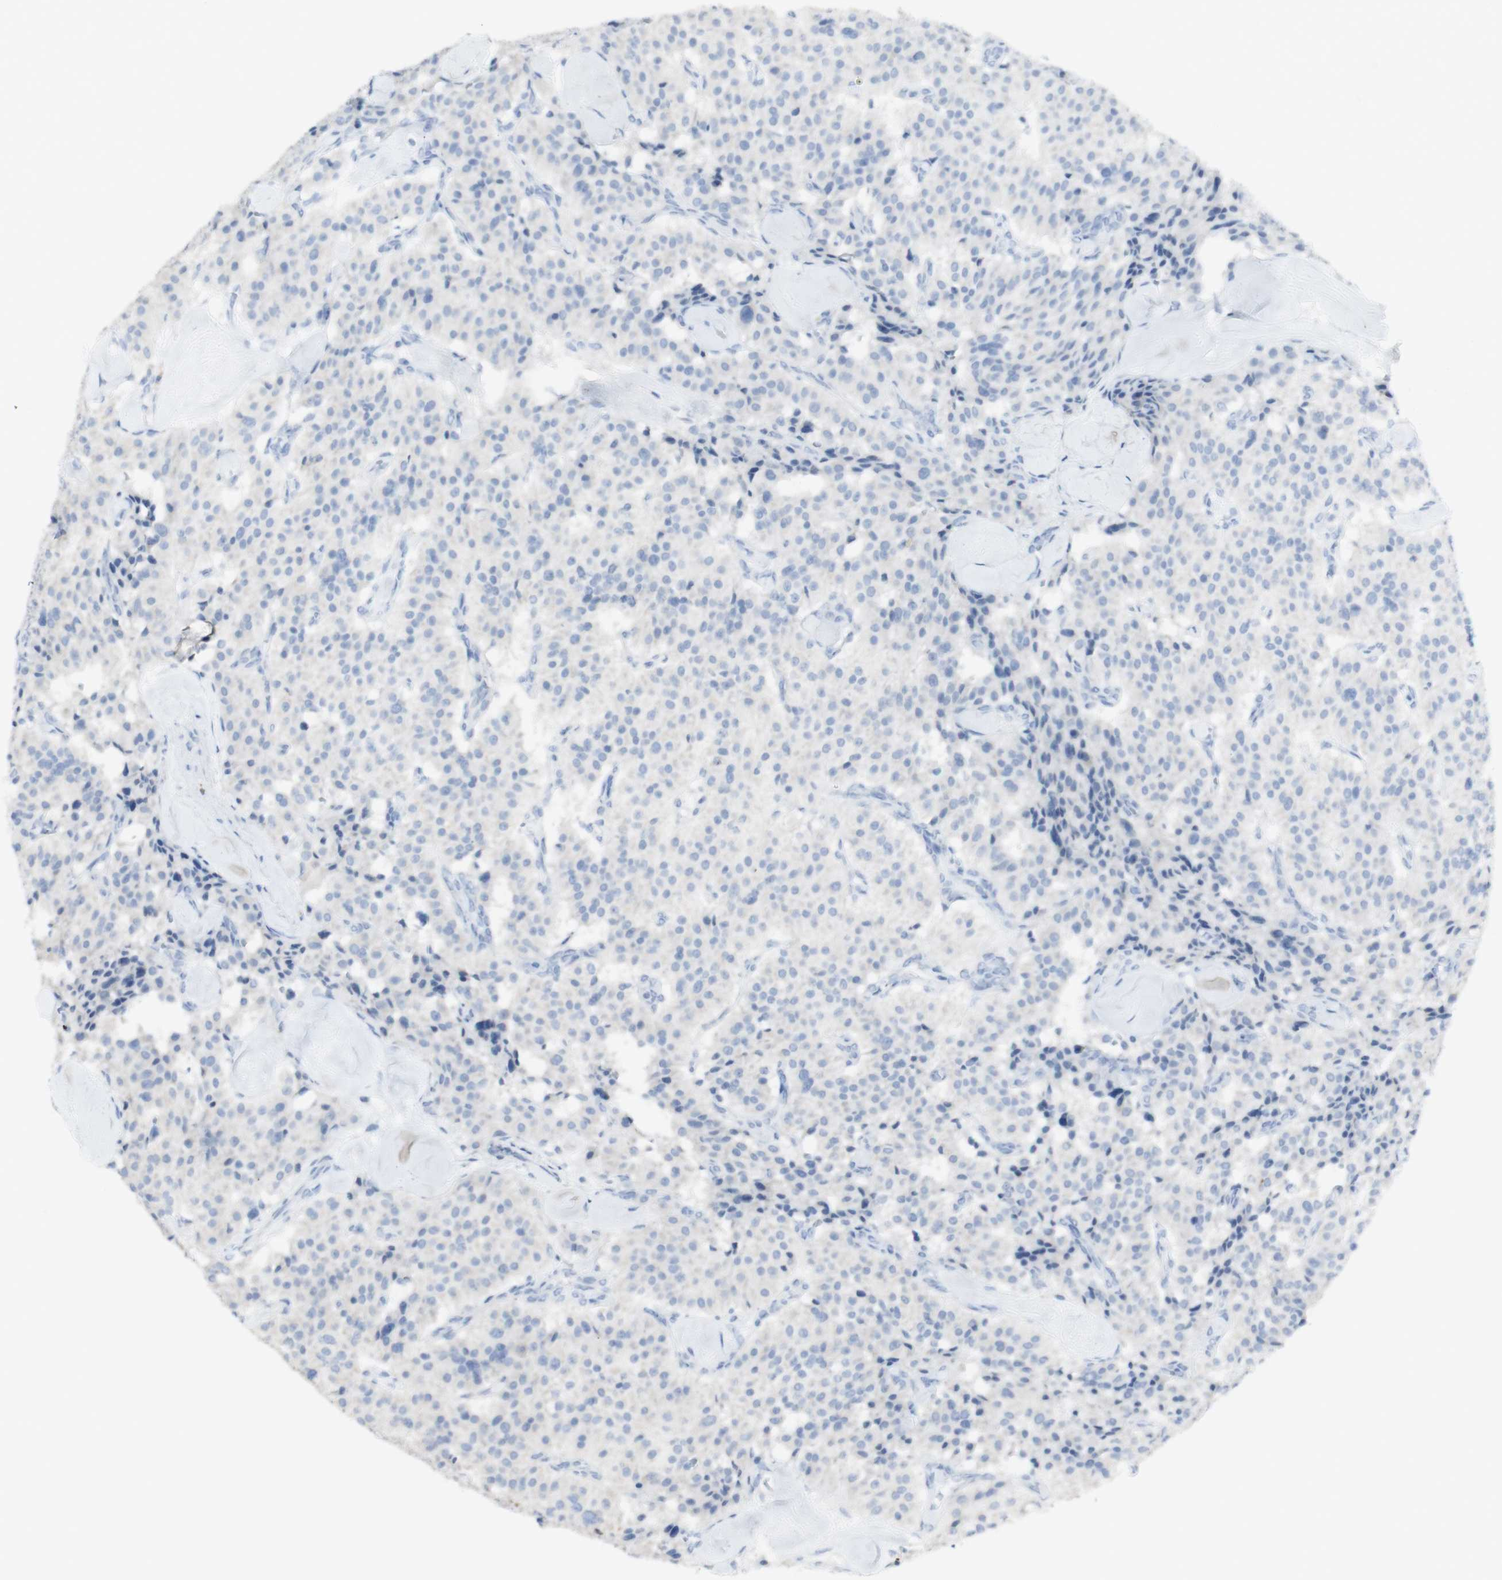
{"staining": {"intensity": "negative", "quantity": "none", "location": "none"}, "tissue": "carcinoid", "cell_type": "Tumor cells", "image_type": "cancer", "snomed": [{"axis": "morphology", "description": "Carcinoid, malignant, NOS"}, {"axis": "topography", "description": "Lung"}], "caption": "Immunohistochemistry of human carcinoid demonstrates no positivity in tumor cells.", "gene": "CD207", "patient": {"sex": "male", "age": 30}}